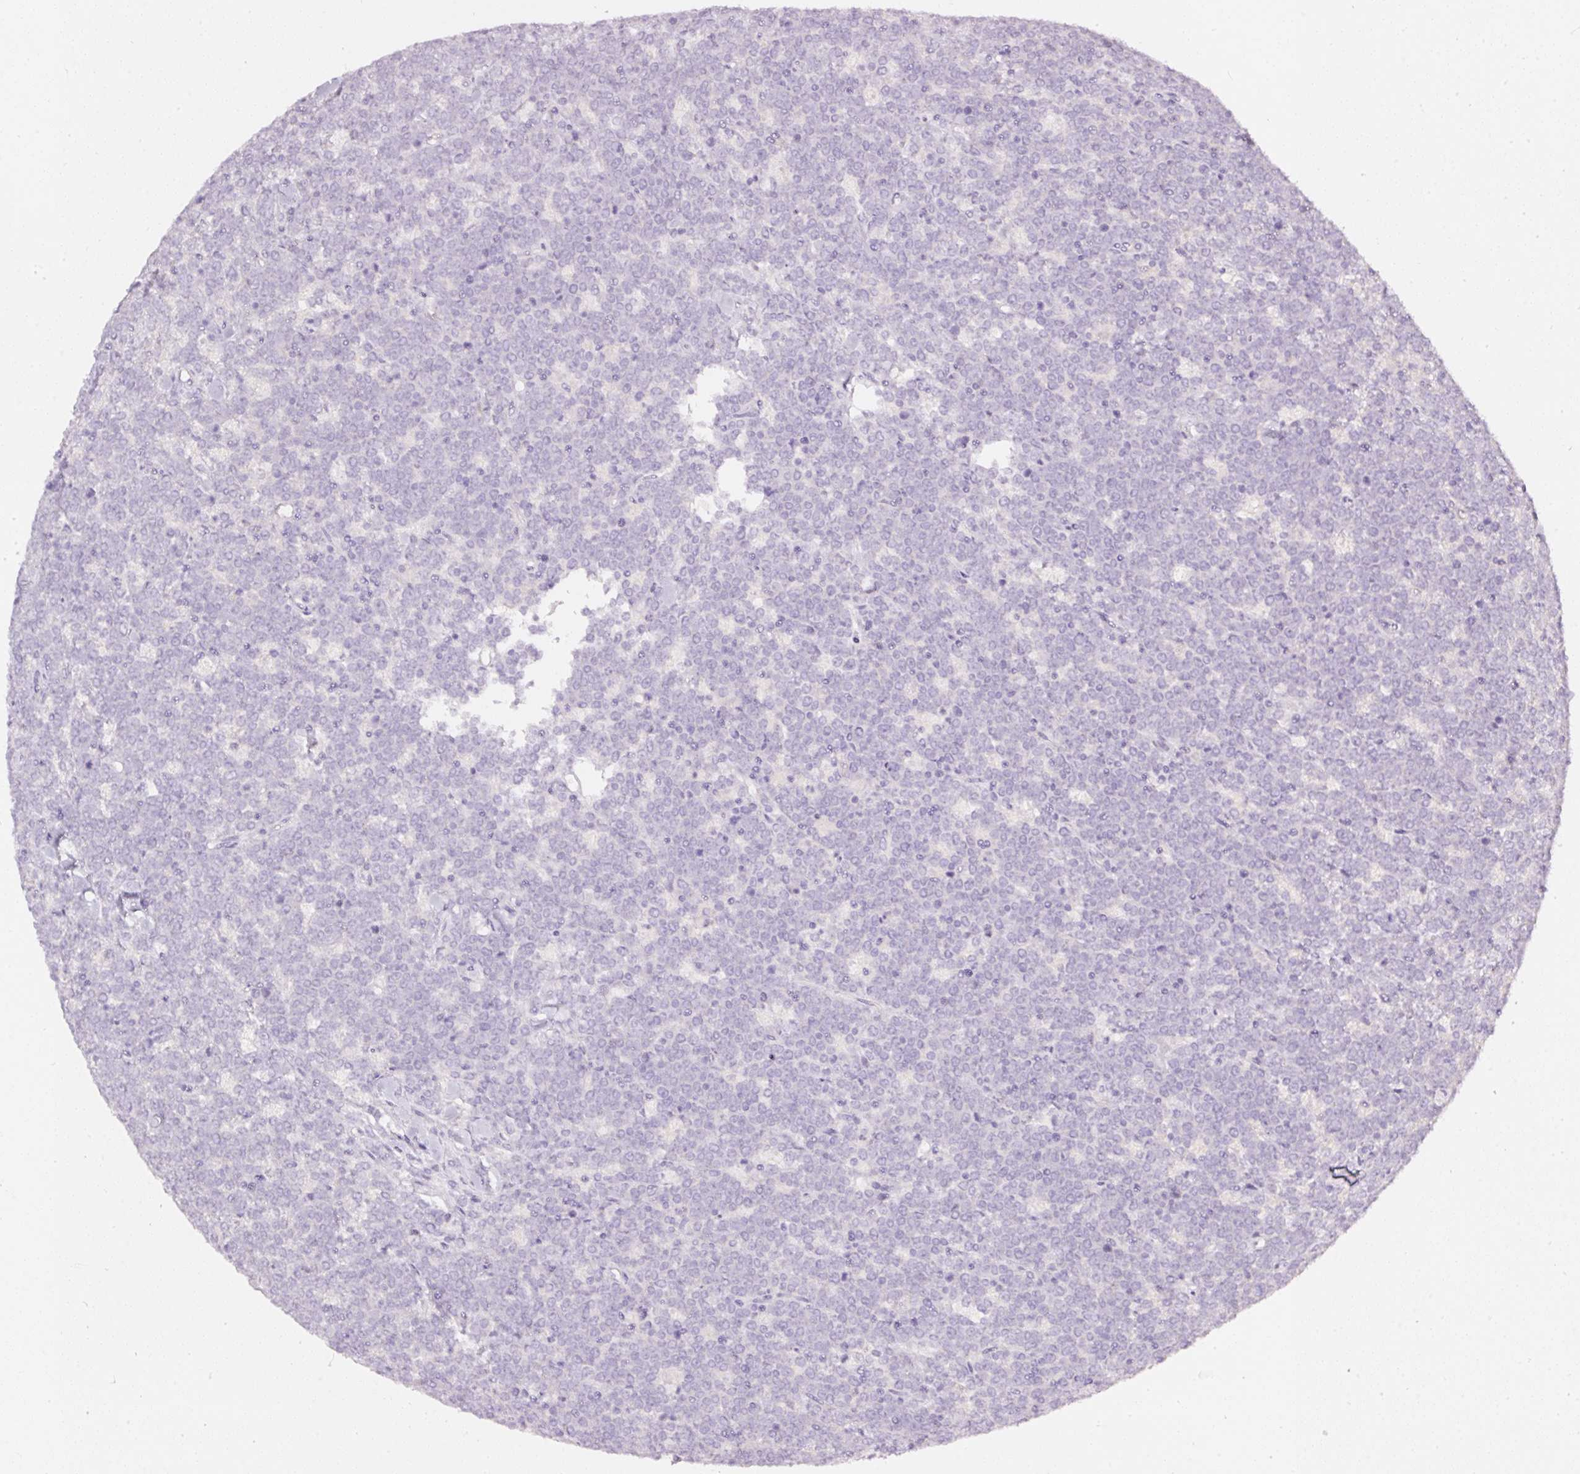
{"staining": {"intensity": "negative", "quantity": "none", "location": "none"}, "tissue": "lymphoma", "cell_type": "Tumor cells", "image_type": "cancer", "snomed": [{"axis": "morphology", "description": "Malignant lymphoma, non-Hodgkin's type, High grade"}, {"axis": "topography", "description": "Small intestine"}], "caption": "IHC photomicrograph of neoplastic tissue: human high-grade malignant lymphoma, non-Hodgkin's type stained with DAB (3,3'-diaminobenzidine) demonstrates no significant protein positivity in tumor cells.", "gene": "PDXDC1", "patient": {"sex": "male", "age": 8}}